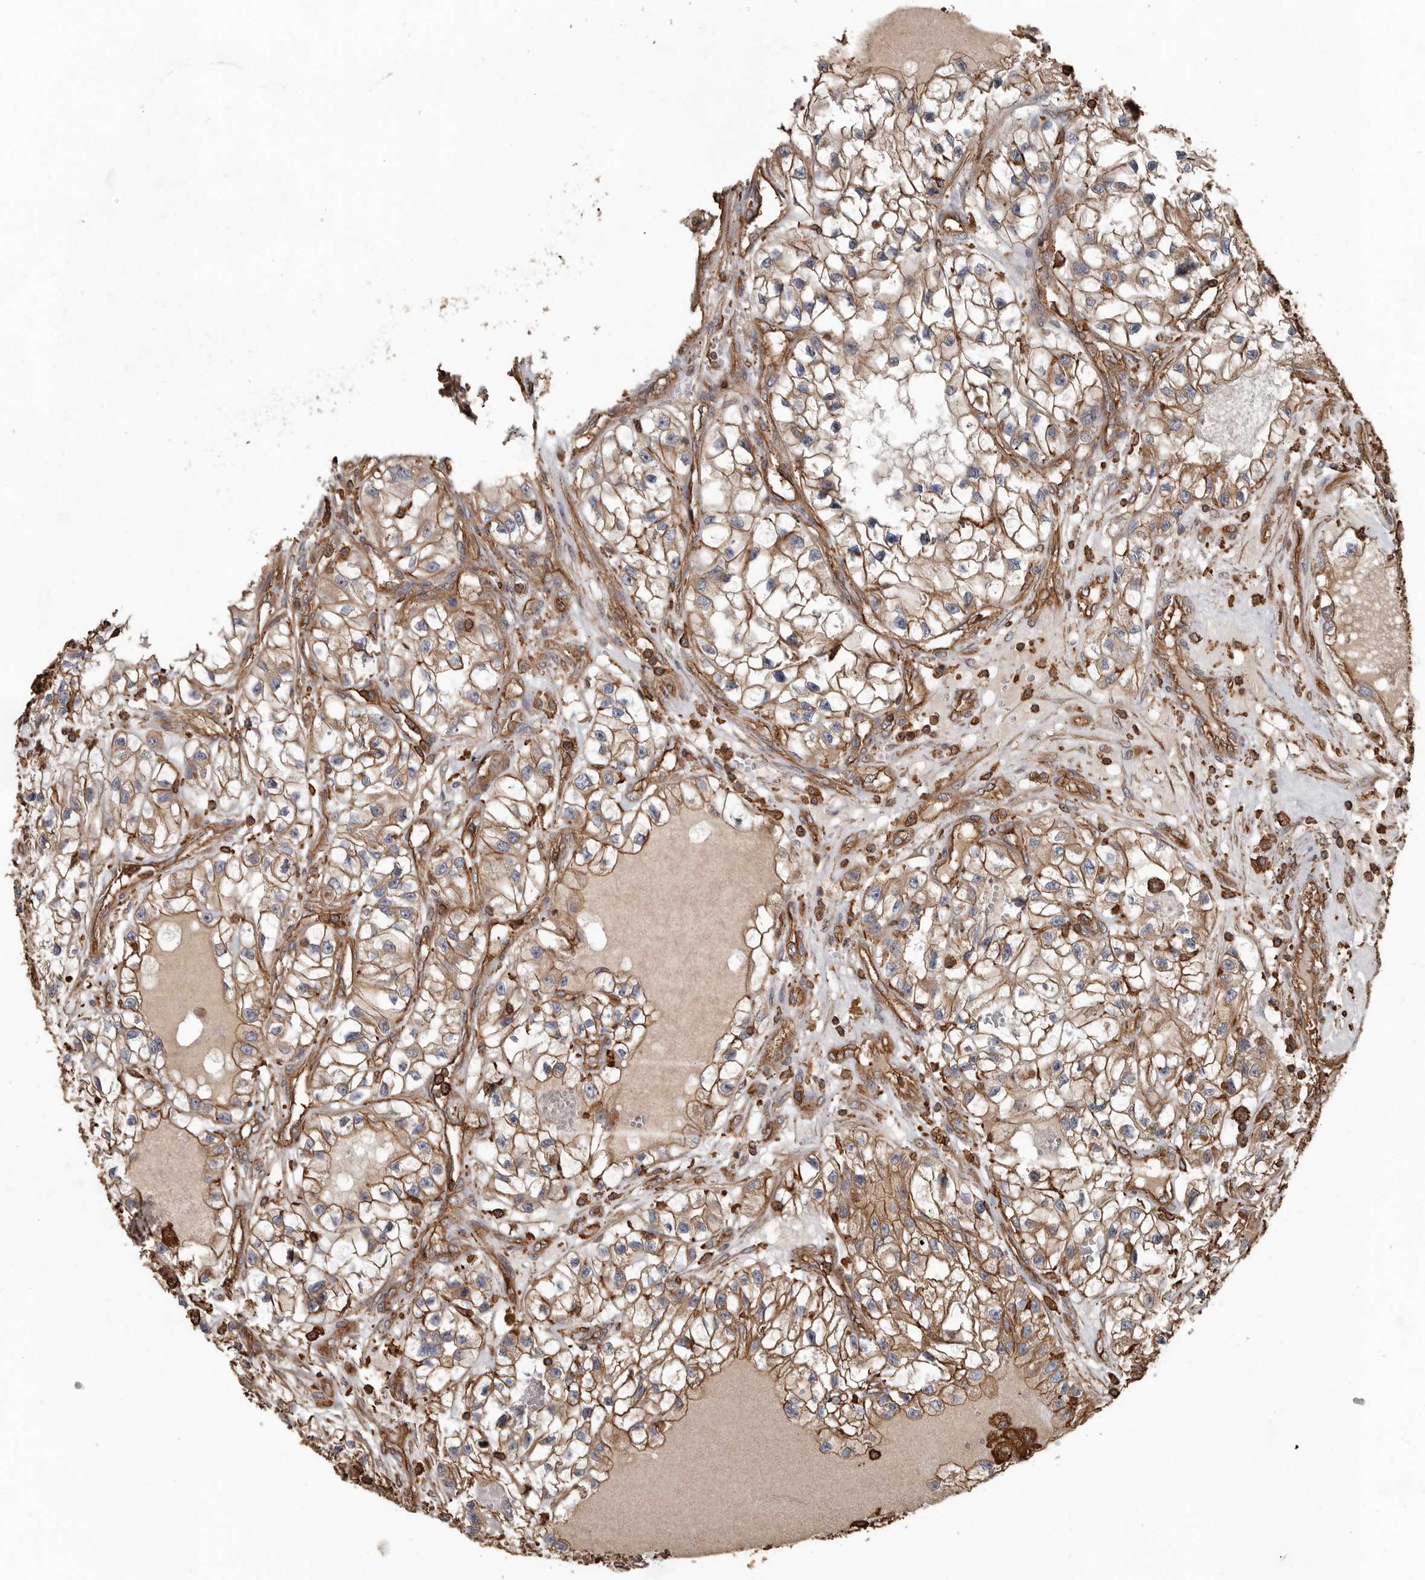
{"staining": {"intensity": "moderate", "quantity": ">75%", "location": "cytoplasmic/membranous"}, "tissue": "renal cancer", "cell_type": "Tumor cells", "image_type": "cancer", "snomed": [{"axis": "morphology", "description": "Adenocarcinoma, NOS"}, {"axis": "topography", "description": "Kidney"}], "caption": "The micrograph exhibits staining of renal adenocarcinoma, revealing moderate cytoplasmic/membranous protein positivity (brown color) within tumor cells. Immunohistochemistry (ihc) stains the protein in brown and the nuclei are stained blue.", "gene": "DENND6B", "patient": {"sex": "female", "age": 57}}